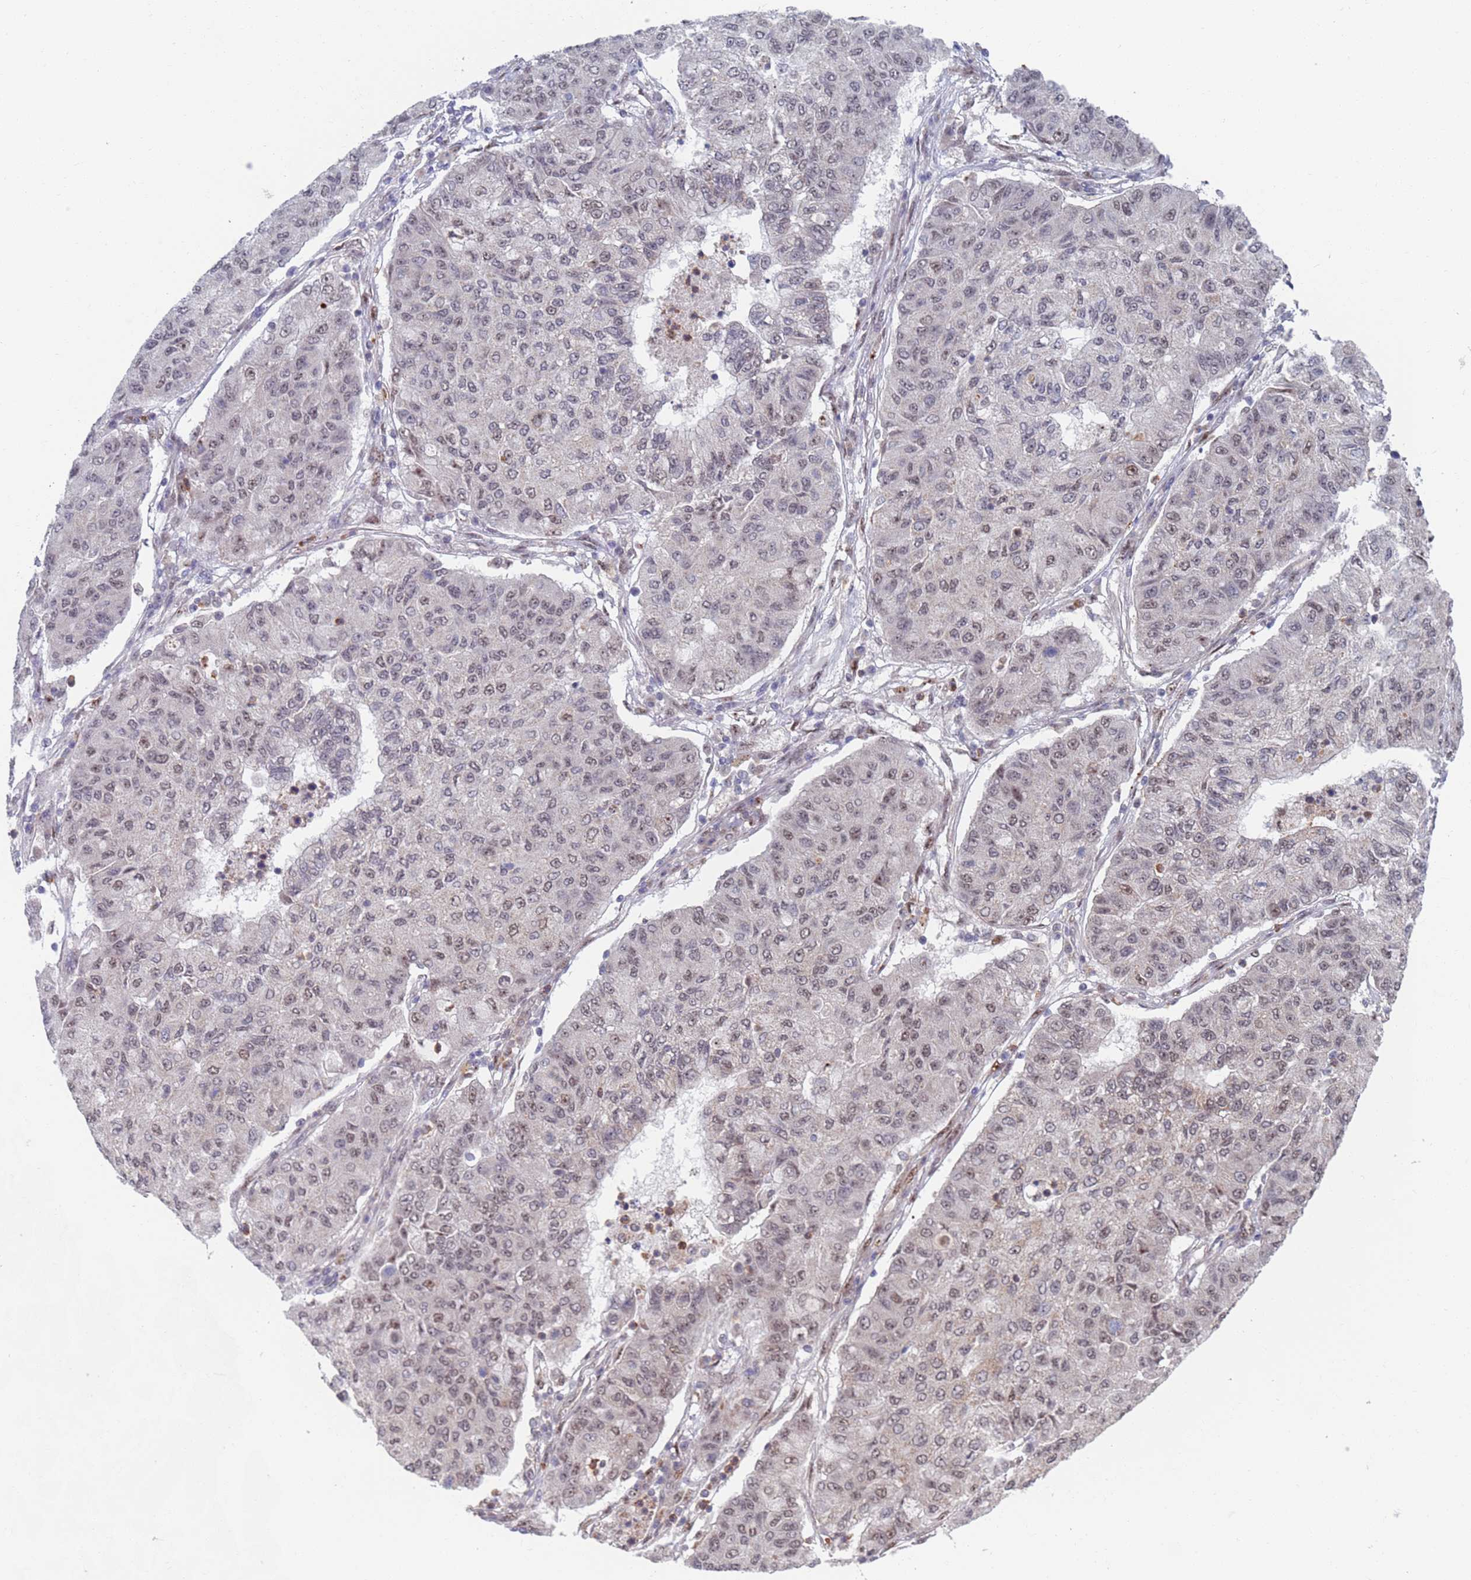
{"staining": {"intensity": "weak", "quantity": "<25%", "location": "nuclear"}, "tissue": "lung cancer", "cell_type": "Tumor cells", "image_type": "cancer", "snomed": [{"axis": "morphology", "description": "Squamous cell carcinoma, NOS"}, {"axis": "topography", "description": "Lung"}], "caption": "Tumor cells are negative for protein expression in human lung squamous cell carcinoma. (DAB immunohistochemistry visualized using brightfield microscopy, high magnification).", "gene": "RPP25", "patient": {"sex": "male", "age": 74}}